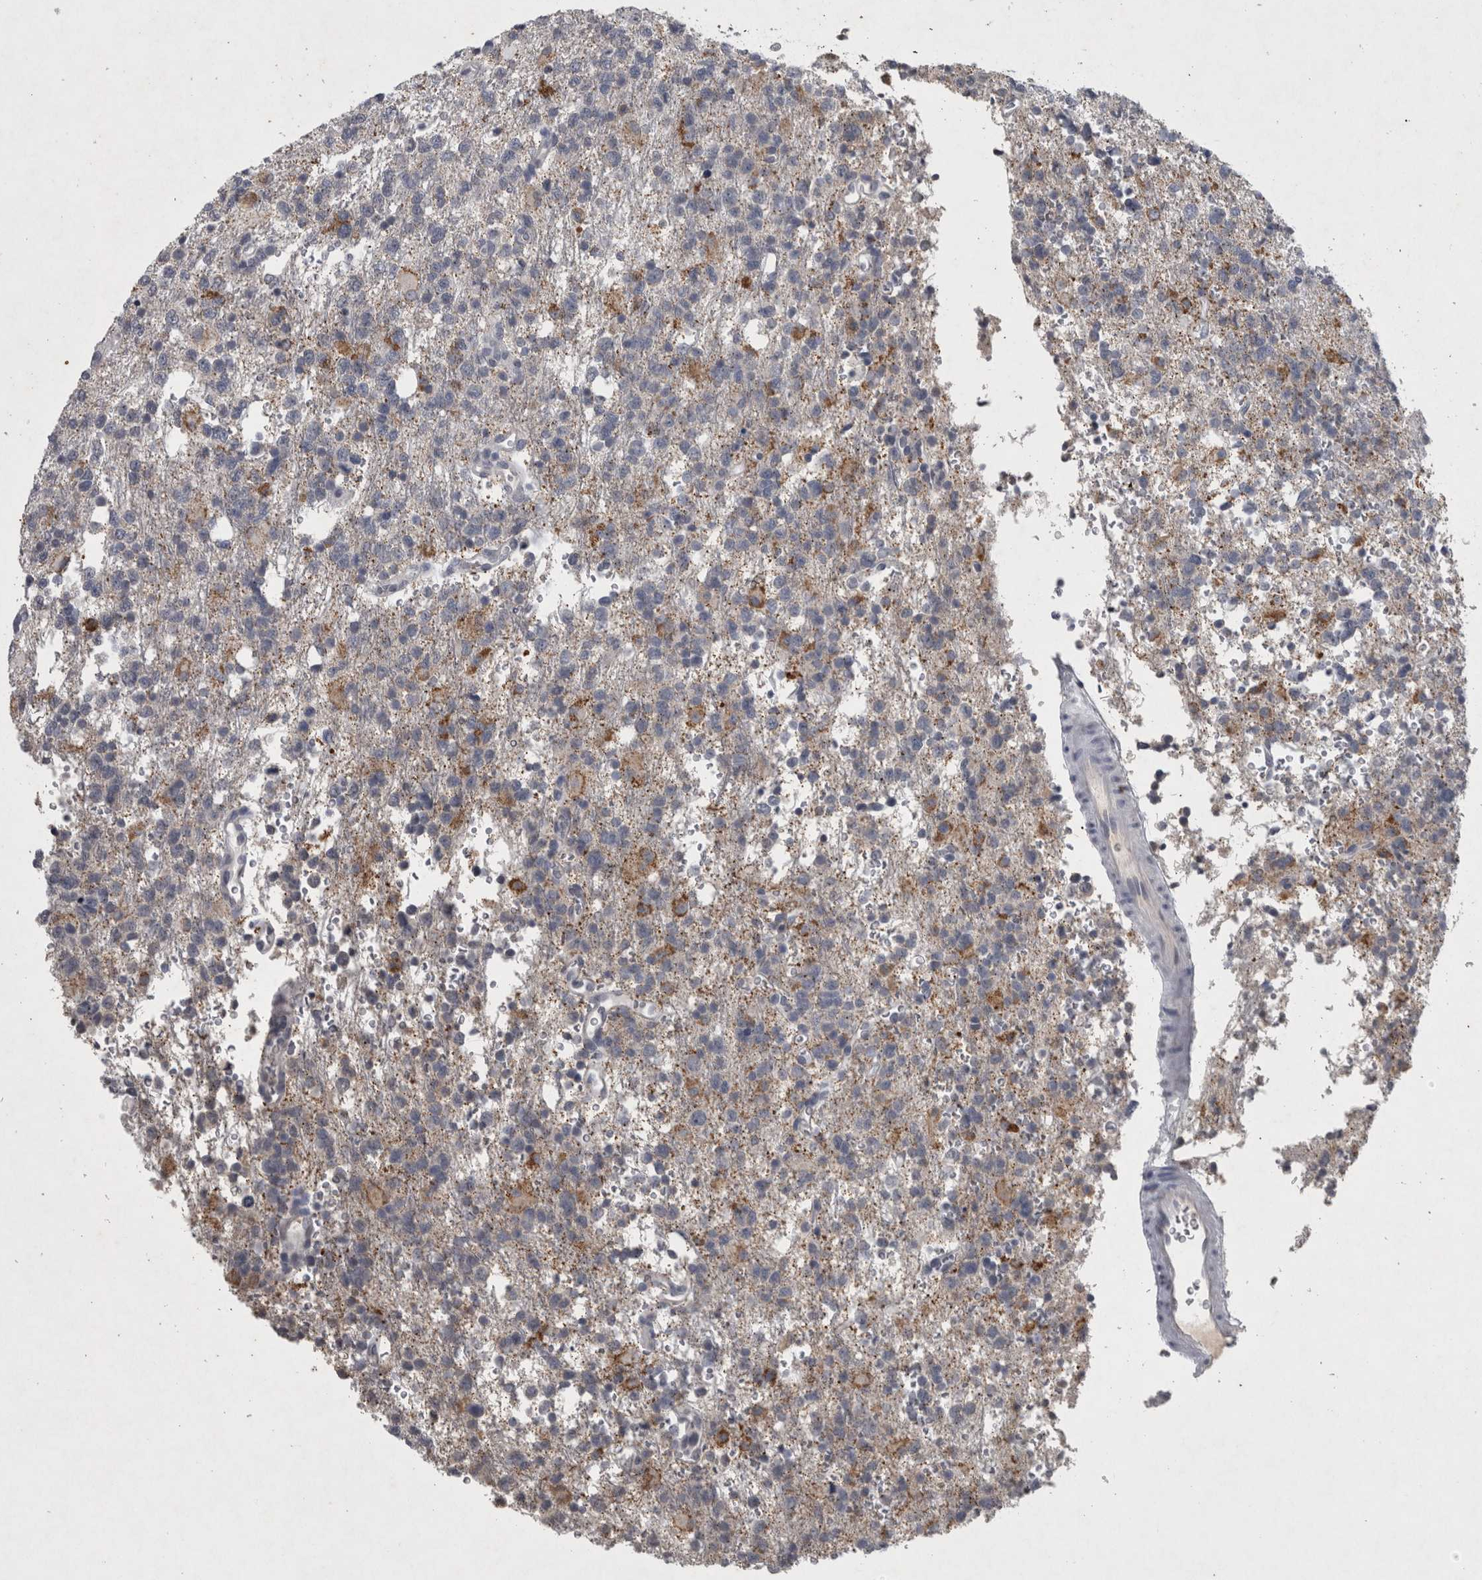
{"staining": {"intensity": "moderate", "quantity": "<25%", "location": "cytoplasmic/membranous"}, "tissue": "glioma", "cell_type": "Tumor cells", "image_type": "cancer", "snomed": [{"axis": "morphology", "description": "Glioma, malignant, High grade"}, {"axis": "topography", "description": "Brain"}], "caption": "Immunohistochemistry (IHC) (DAB) staining of human glioma exhibits moderate cytoplasmic/membranous protein positivity in approximately <25% of tumor cells.", "gene": "WNT7A", "patient": {"sex": "female", "age": 62}}